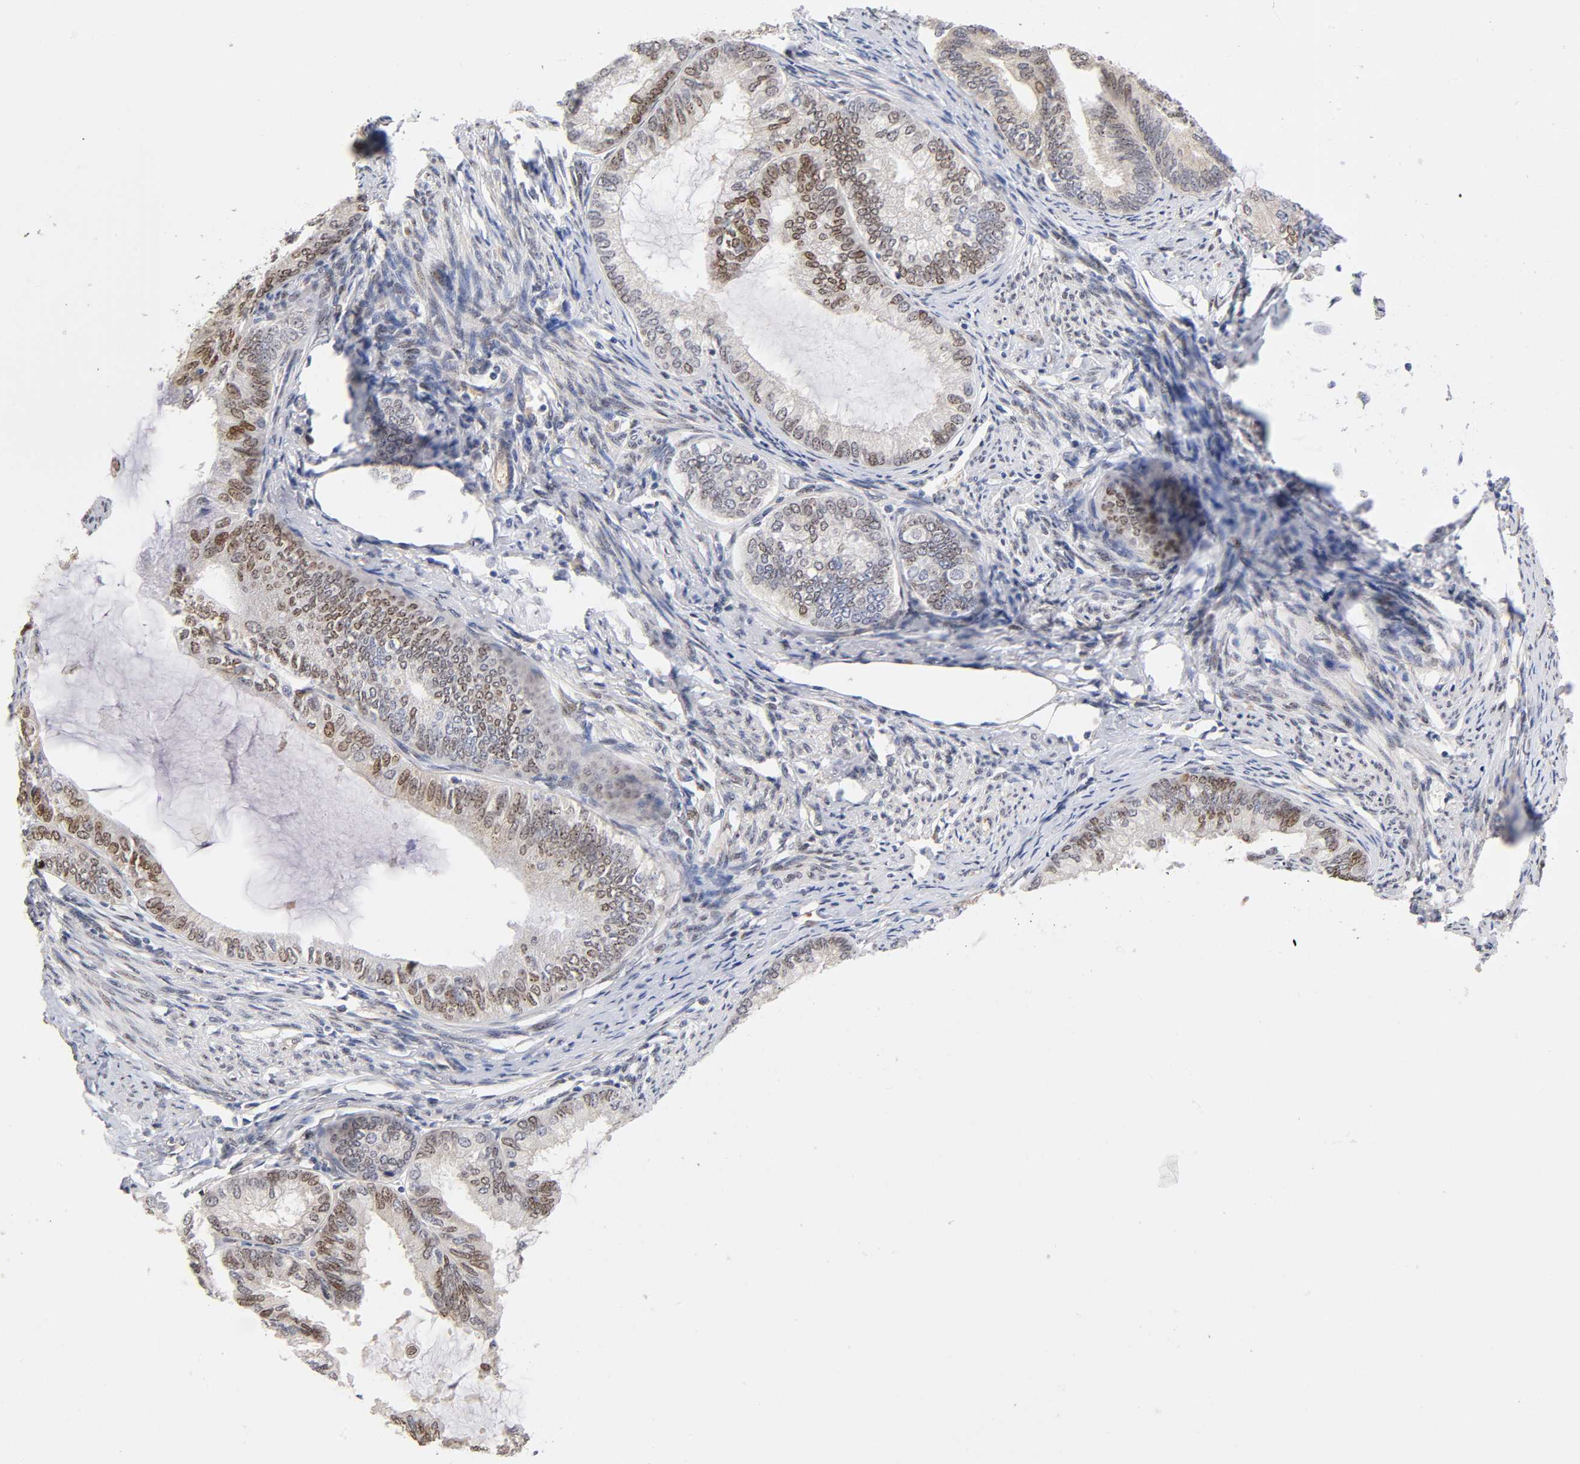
{"staining": {"intensity": "moderate", "quantity": "25%-75%", "location": "nuclear"}, "tissue": "endometrial cancer", "cell_type": "Tumor cells", "image_type": "cancer", "snomed": [{"axis": "morphology", "description": "Adenocarcinoma, NOS"}, {"axis": "topography", "description": "Endometrium"}], "caption": "Protein staining of adenocarcinoma (endometrial) tissue shows moderate nuclear staining in approximately 25%-75% of tumor cells.", "gene": "PAFAH1B1", "patient": {"sex": "female", "age": 86}}